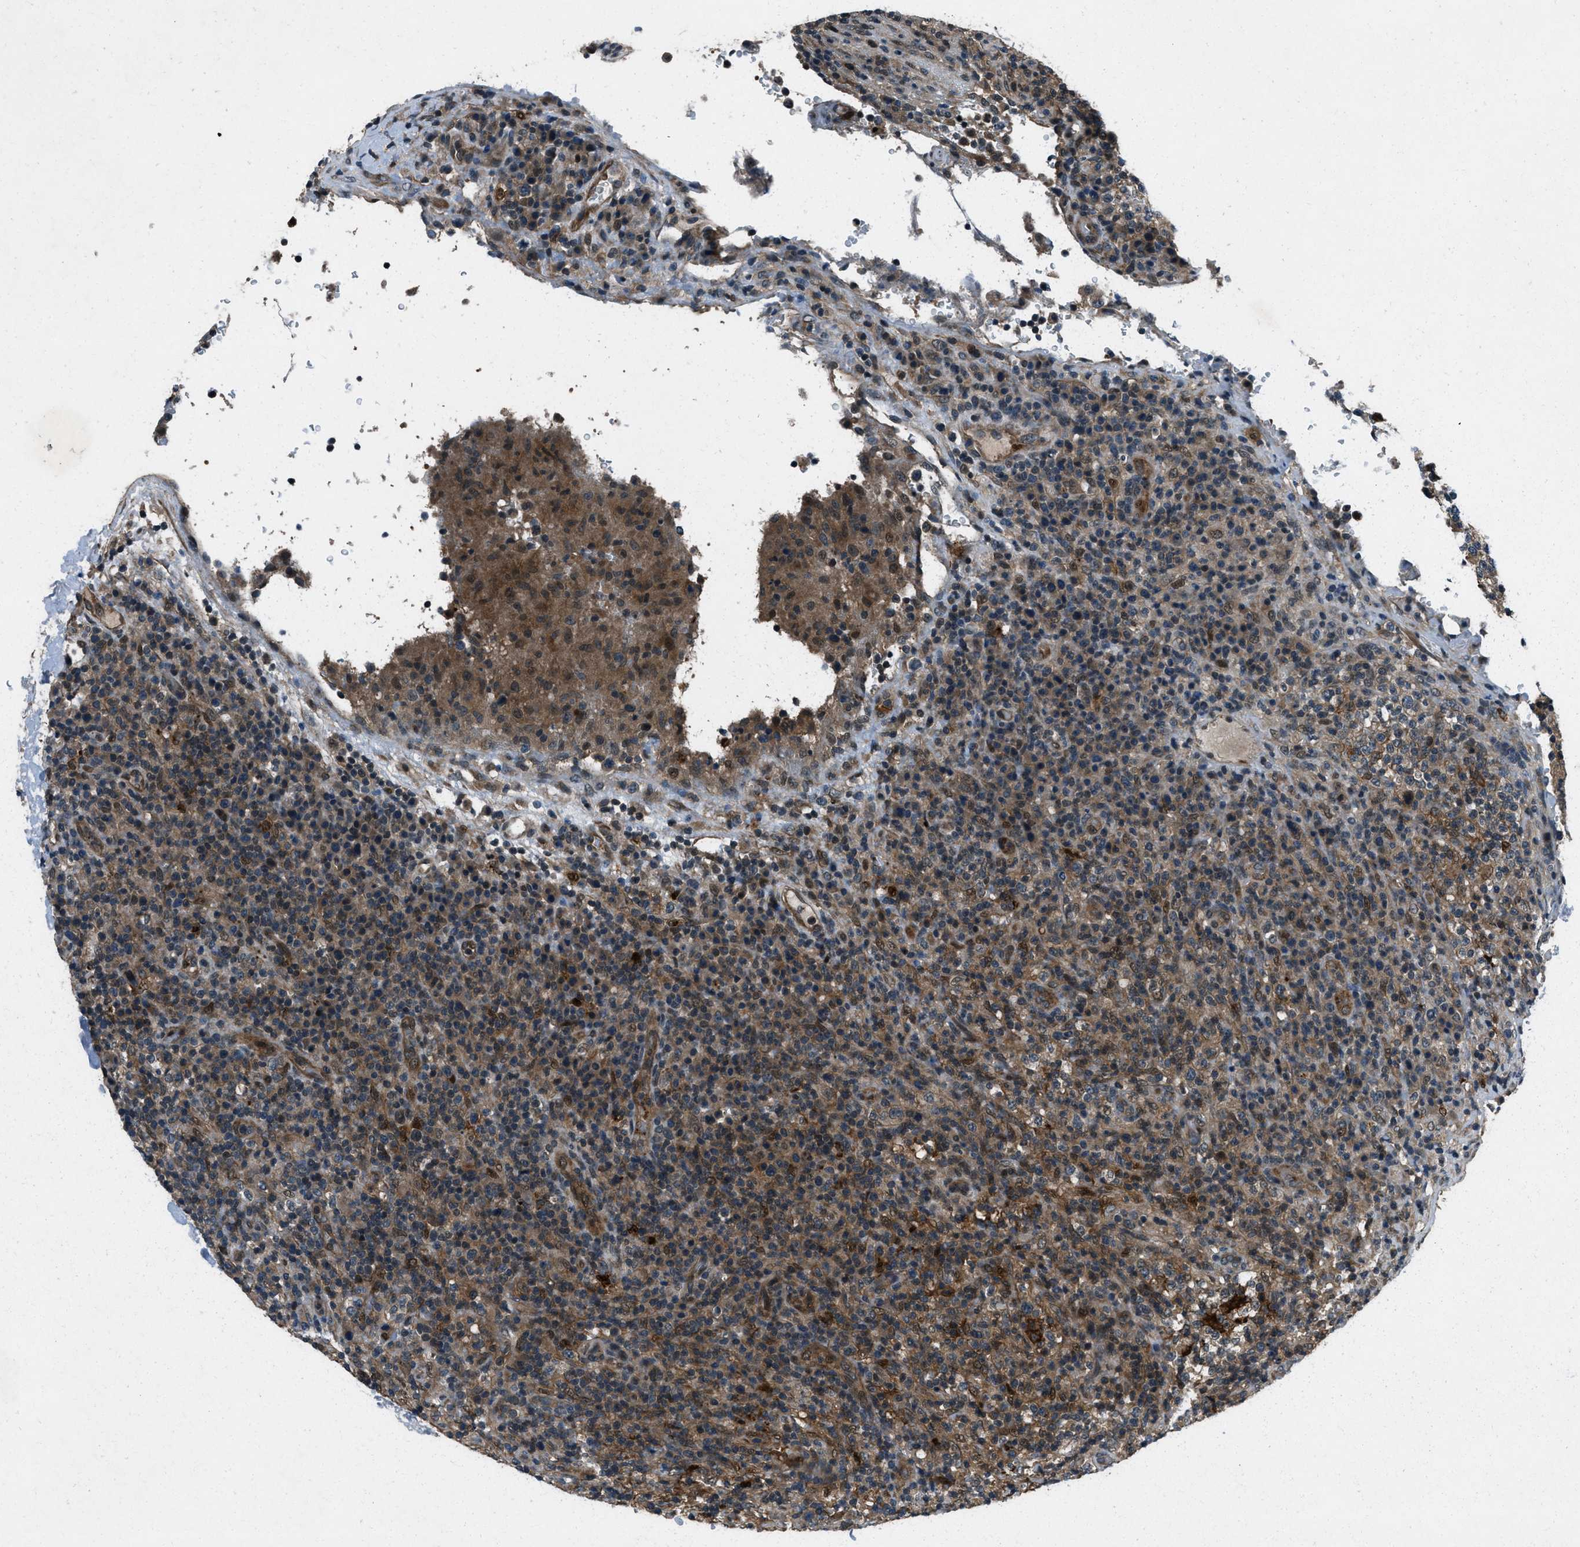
{"staining": {"intensity": "moderate", "quantity": ">75%", "location": "cytoplasmic/membranous"}, "tissue": "lymphoma", "cell_type": "Tumor cells", "image_type": "cancer", "snomed": [{"axis": "morphology", "description": "Malignant lymphoma, non-Hodgkin's type, High grade"}, {"axis": "topography", "description": "Lymph node"}], "caption": "High-grade malignant lymphoma, non-Hodgkin's type stained for a protein reveals moderate cytoplasmic/membranous positivity in tumor cells.", "gene": "EPSTI1", "patient": {"sex": "female", "age": 76}}